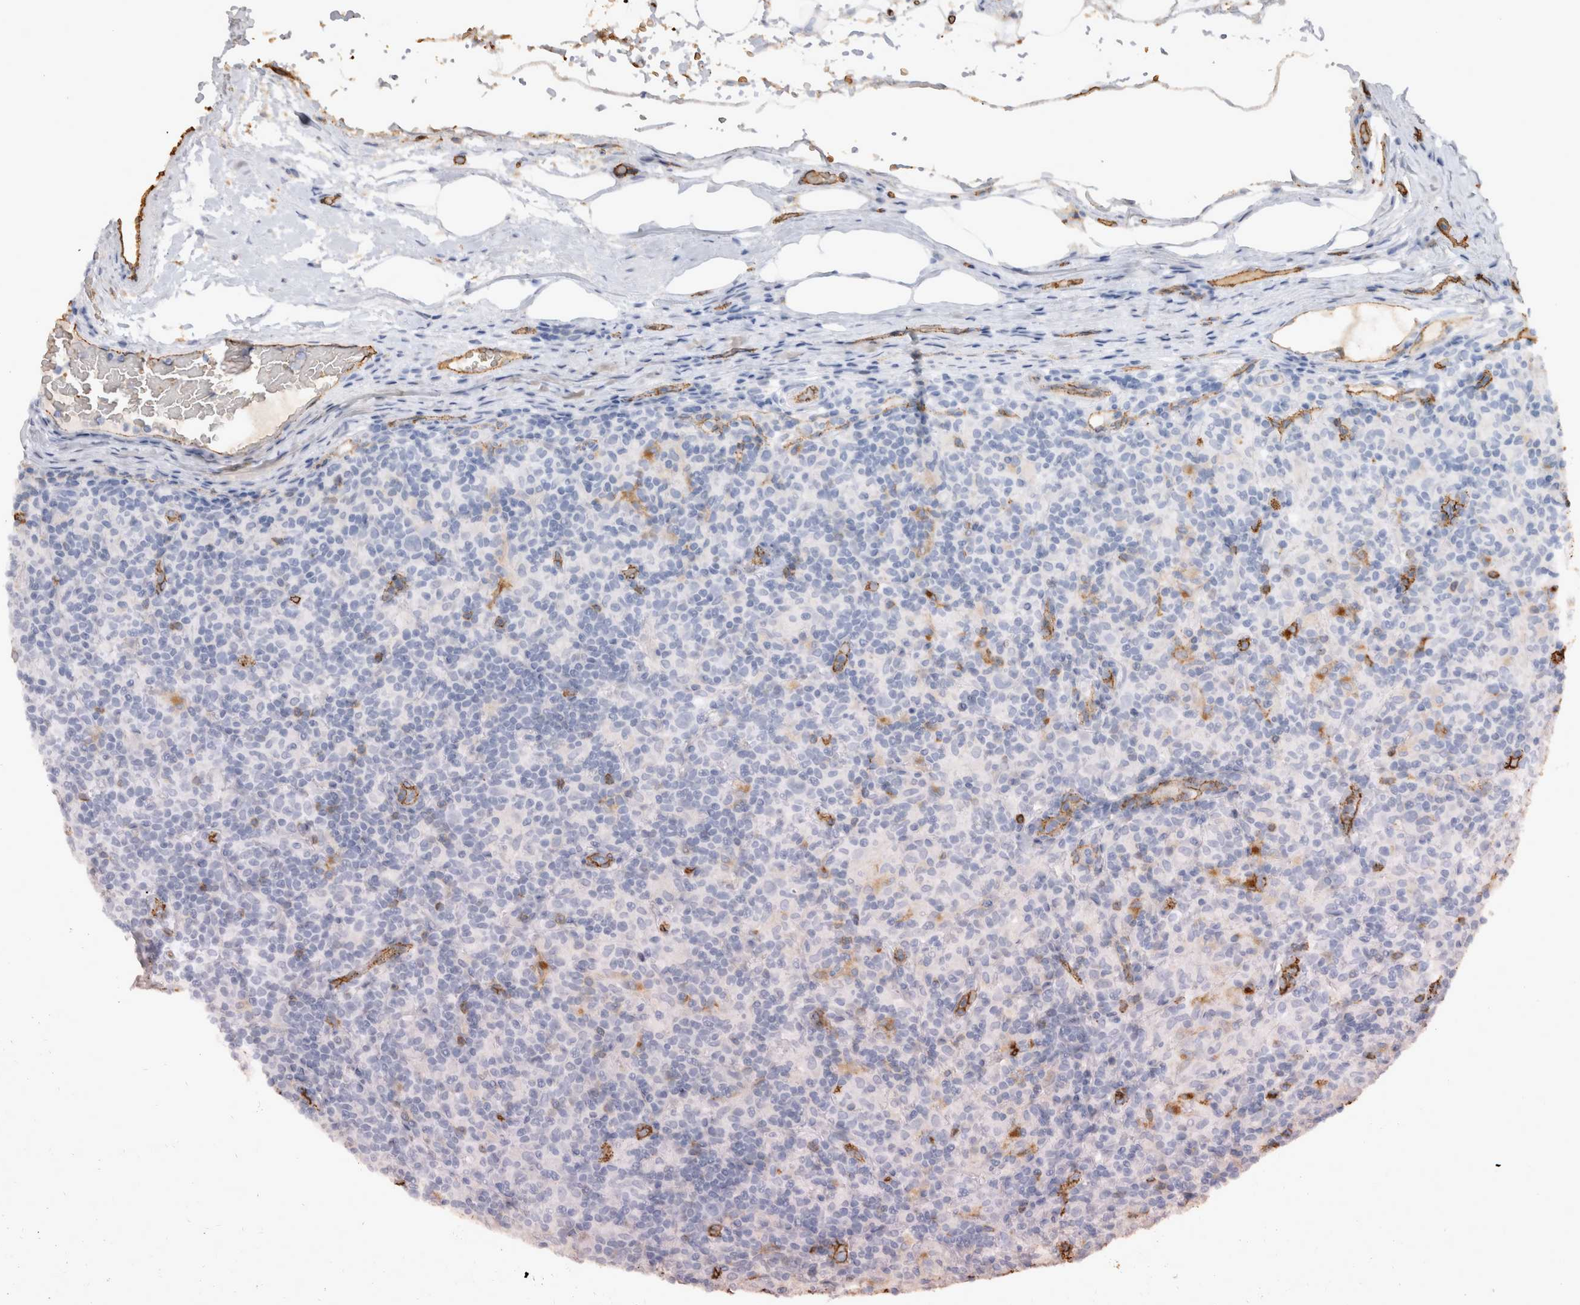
{"staining": {"intensity": "negative", "quantity": "none", "location": "none"}, "tissue": "lymphoma", "cell_type": "Tumor cells", "image_type": "cancer", "snomed": [{"axis": "morphology", "description": "Hodgkin's disease, NOS"}, {"axis": "topography", "description": "Lymph node"}], "caption": "Hodgkin's disease was stained to show a protein in brown. There is no significant positivity in tumor cells. The staining was performed using DAB to visualize the protein expression in brown, while the nuclei were stained in blue with hematoxylin (Magnification: 20x).", "gene": "IL17RC", "patient": {"sex": "male", "age": 70}}